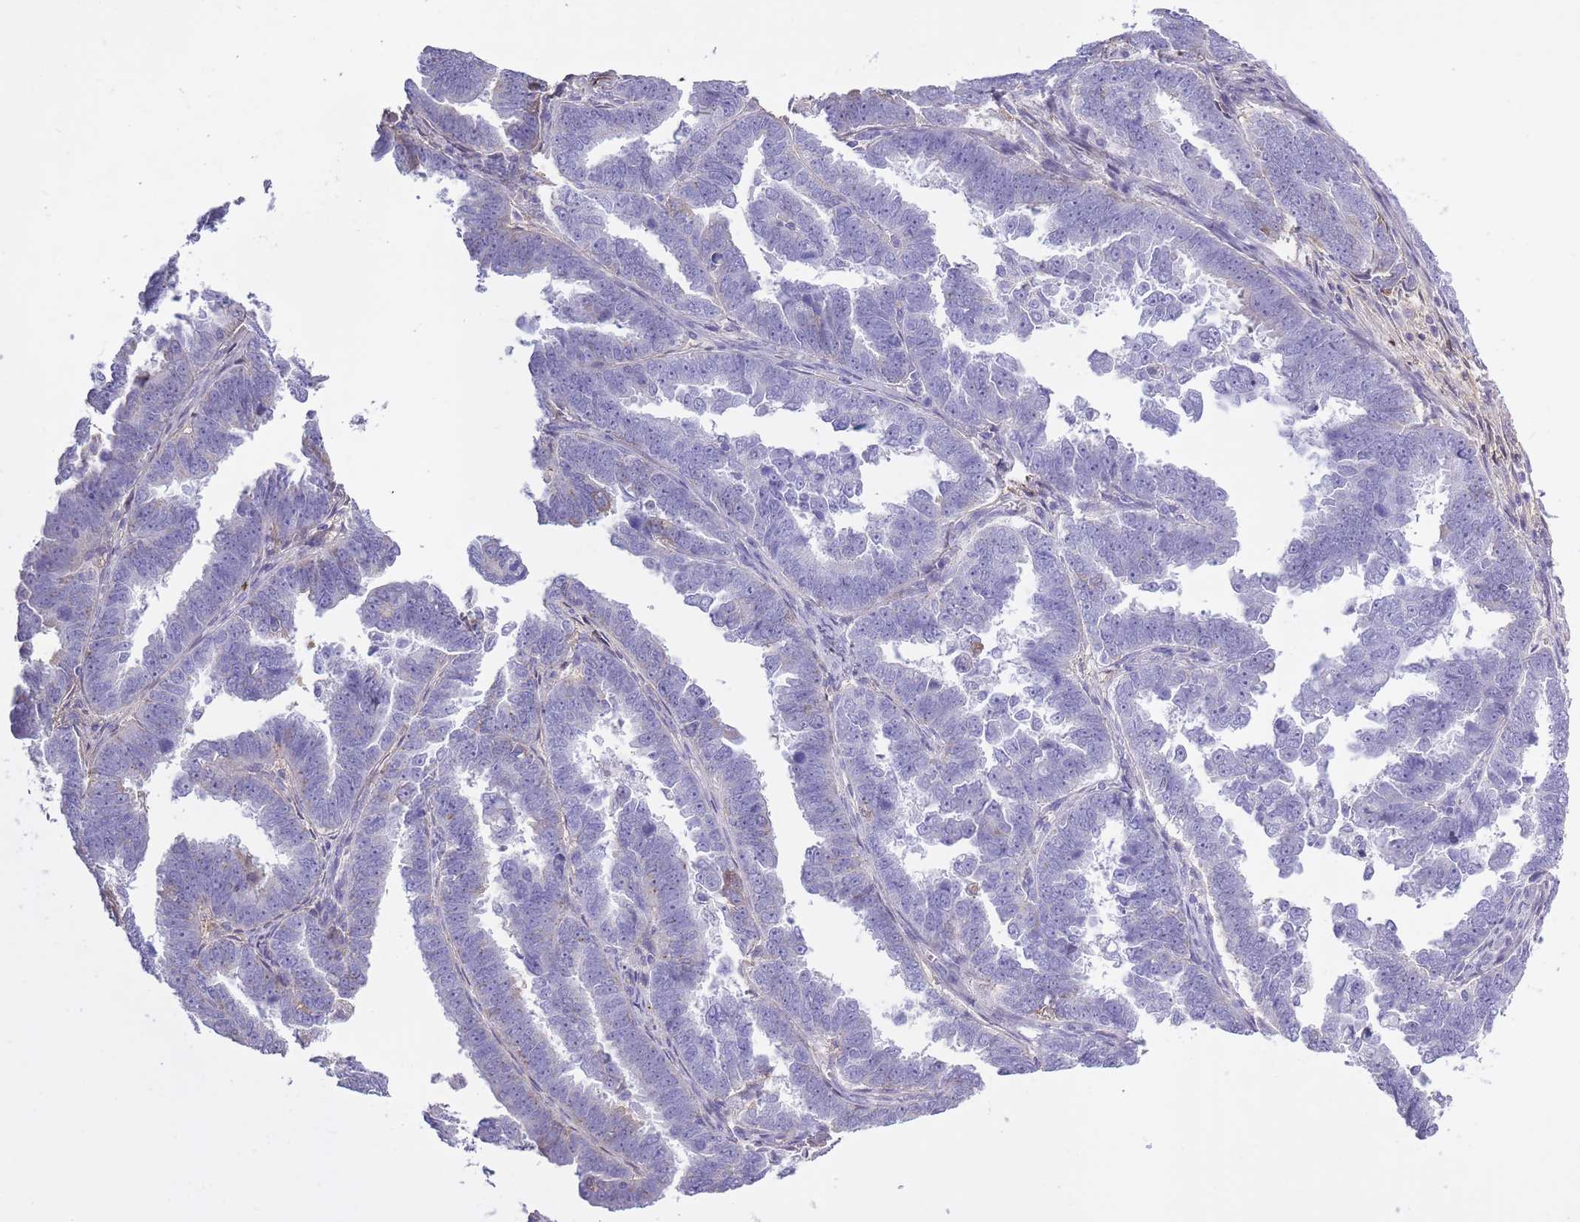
{"staining": {"intensity": "negative", "quantity": "none", "location": "none"}, "tissue": "endometrial cancer", "cell_type": "Tumor cells", "image_type": "cancer", "snomed": [{"axis": "morphology", "description": "Adenocarcinoma, NOS"}, {"axis": "topography", "description": "Endometrium"}], "caption": "This is an immunohistochemistry (IHC) photomicrograph of human endometrial cancer (adenocarcinoma). There is no positivity in tumor cells.", "gene": "AP3S2", "patient": {"sex": "female", "age": 75}}